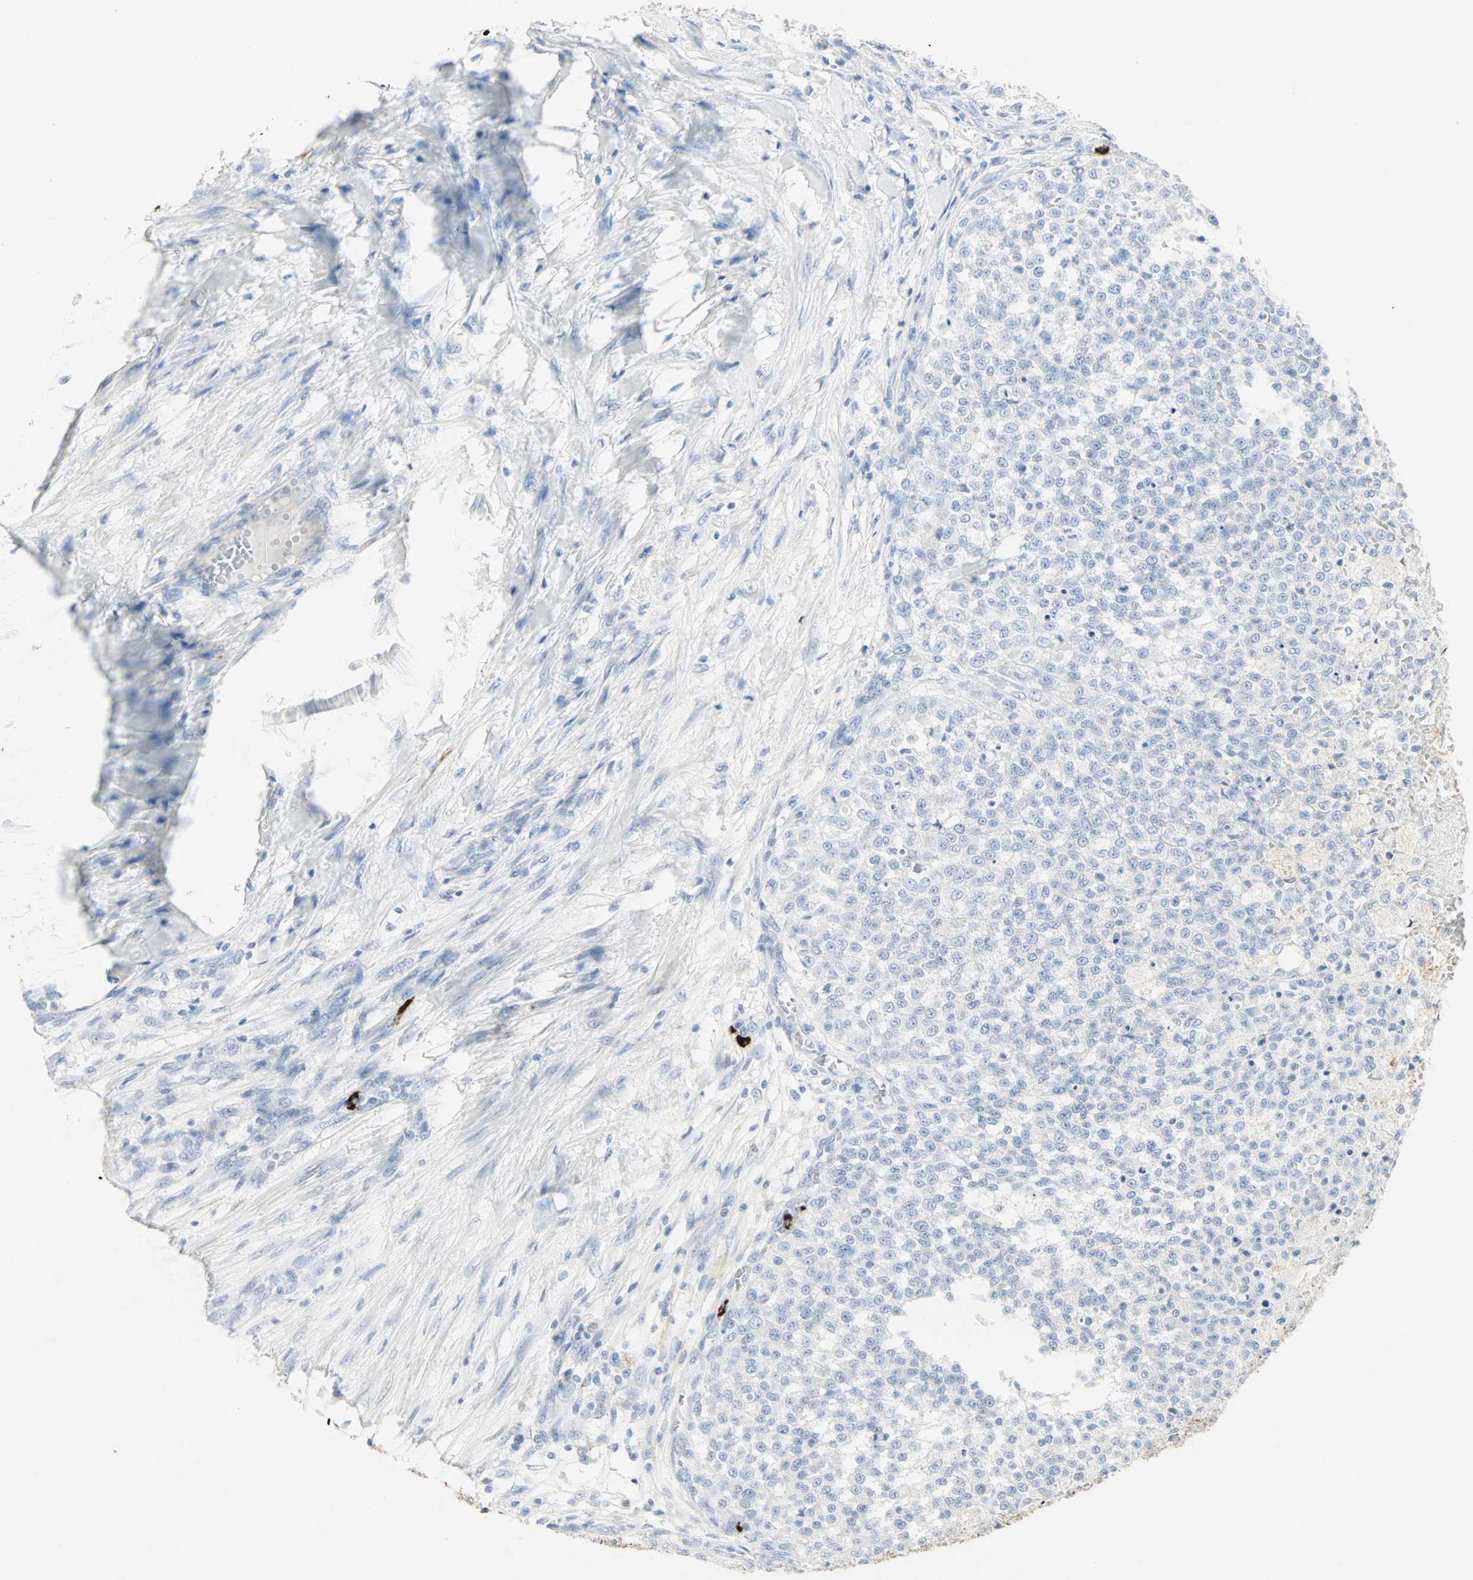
{"staining": {"intensity": "negative", "quantity": "none", "location": "none"}, "tissue": "testis cancer", "cell_type": "Tumor cells", "image_type": "cancer", "snomed": [{"axis": "morphology", "description": "Seminoma, NOS"}, {"axis": "topography", "description": "Testis"}], "caption": "Human seminoma (testis) stained for a protein using immunohistochemistry demonstrates no positivity in tumor cells.", "gene": "CEACAM6", "patient": {"sex": "male", "age": 59}}